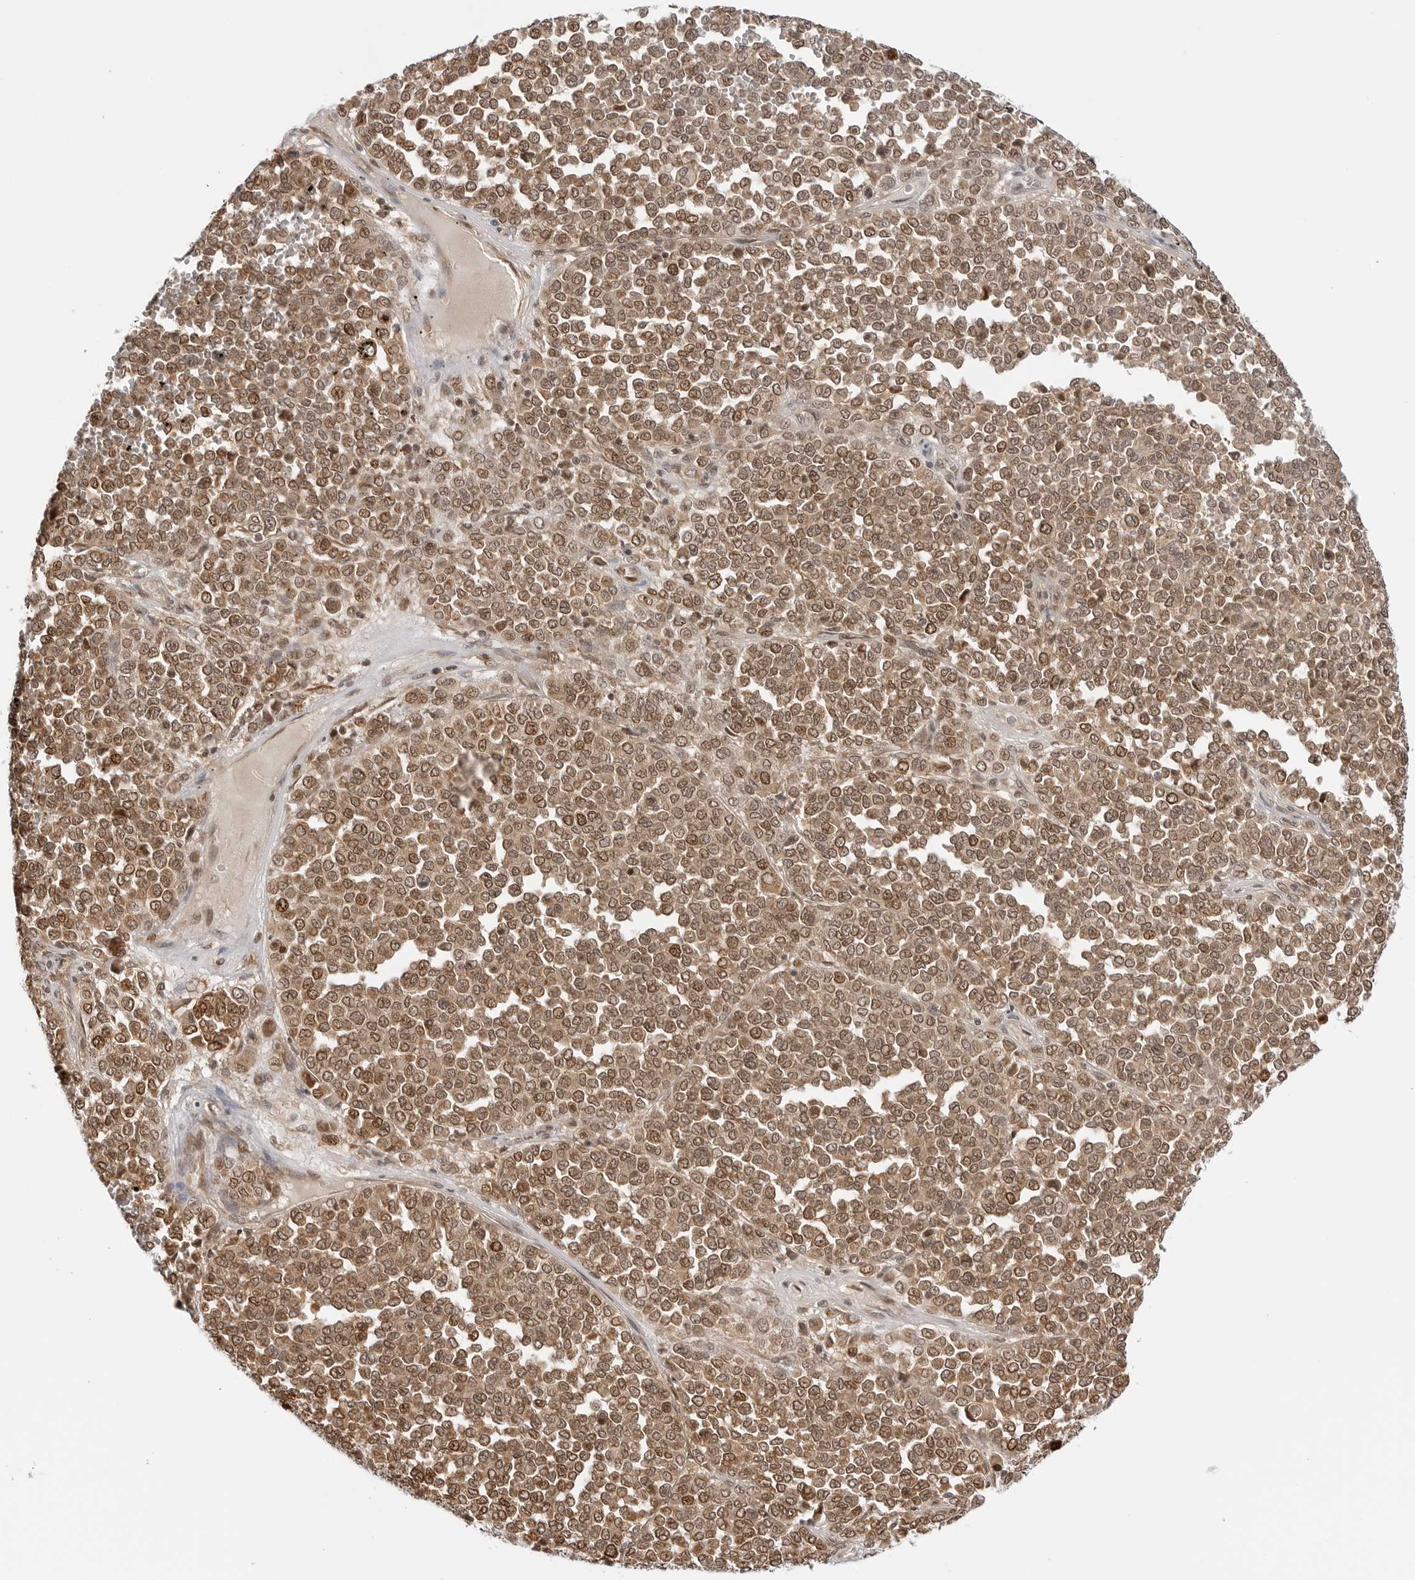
{"staining": {"intensity": "moderate", "quantity": ">75%", "location": "cytoplasmic/membranous,nuclear"}, "tissue": "melanoma", "cell_type": "Tumor cells", "image_type": "cancer", "snomed": [{"axis": "morphology", "description": "Malignant melanoma, Metastatic site"}, {"axis": "topography", "description": "Pancreas"}], "caption": "Immunohistochemistry (IHC) (DAB) staining of melanoma displays moderate cytoplasmic/membranous and nuclear protein positivity in approximately >75% of tumor cells.", "gene": "TIPRL", "patient": {"sex": "female", "age": 30}}